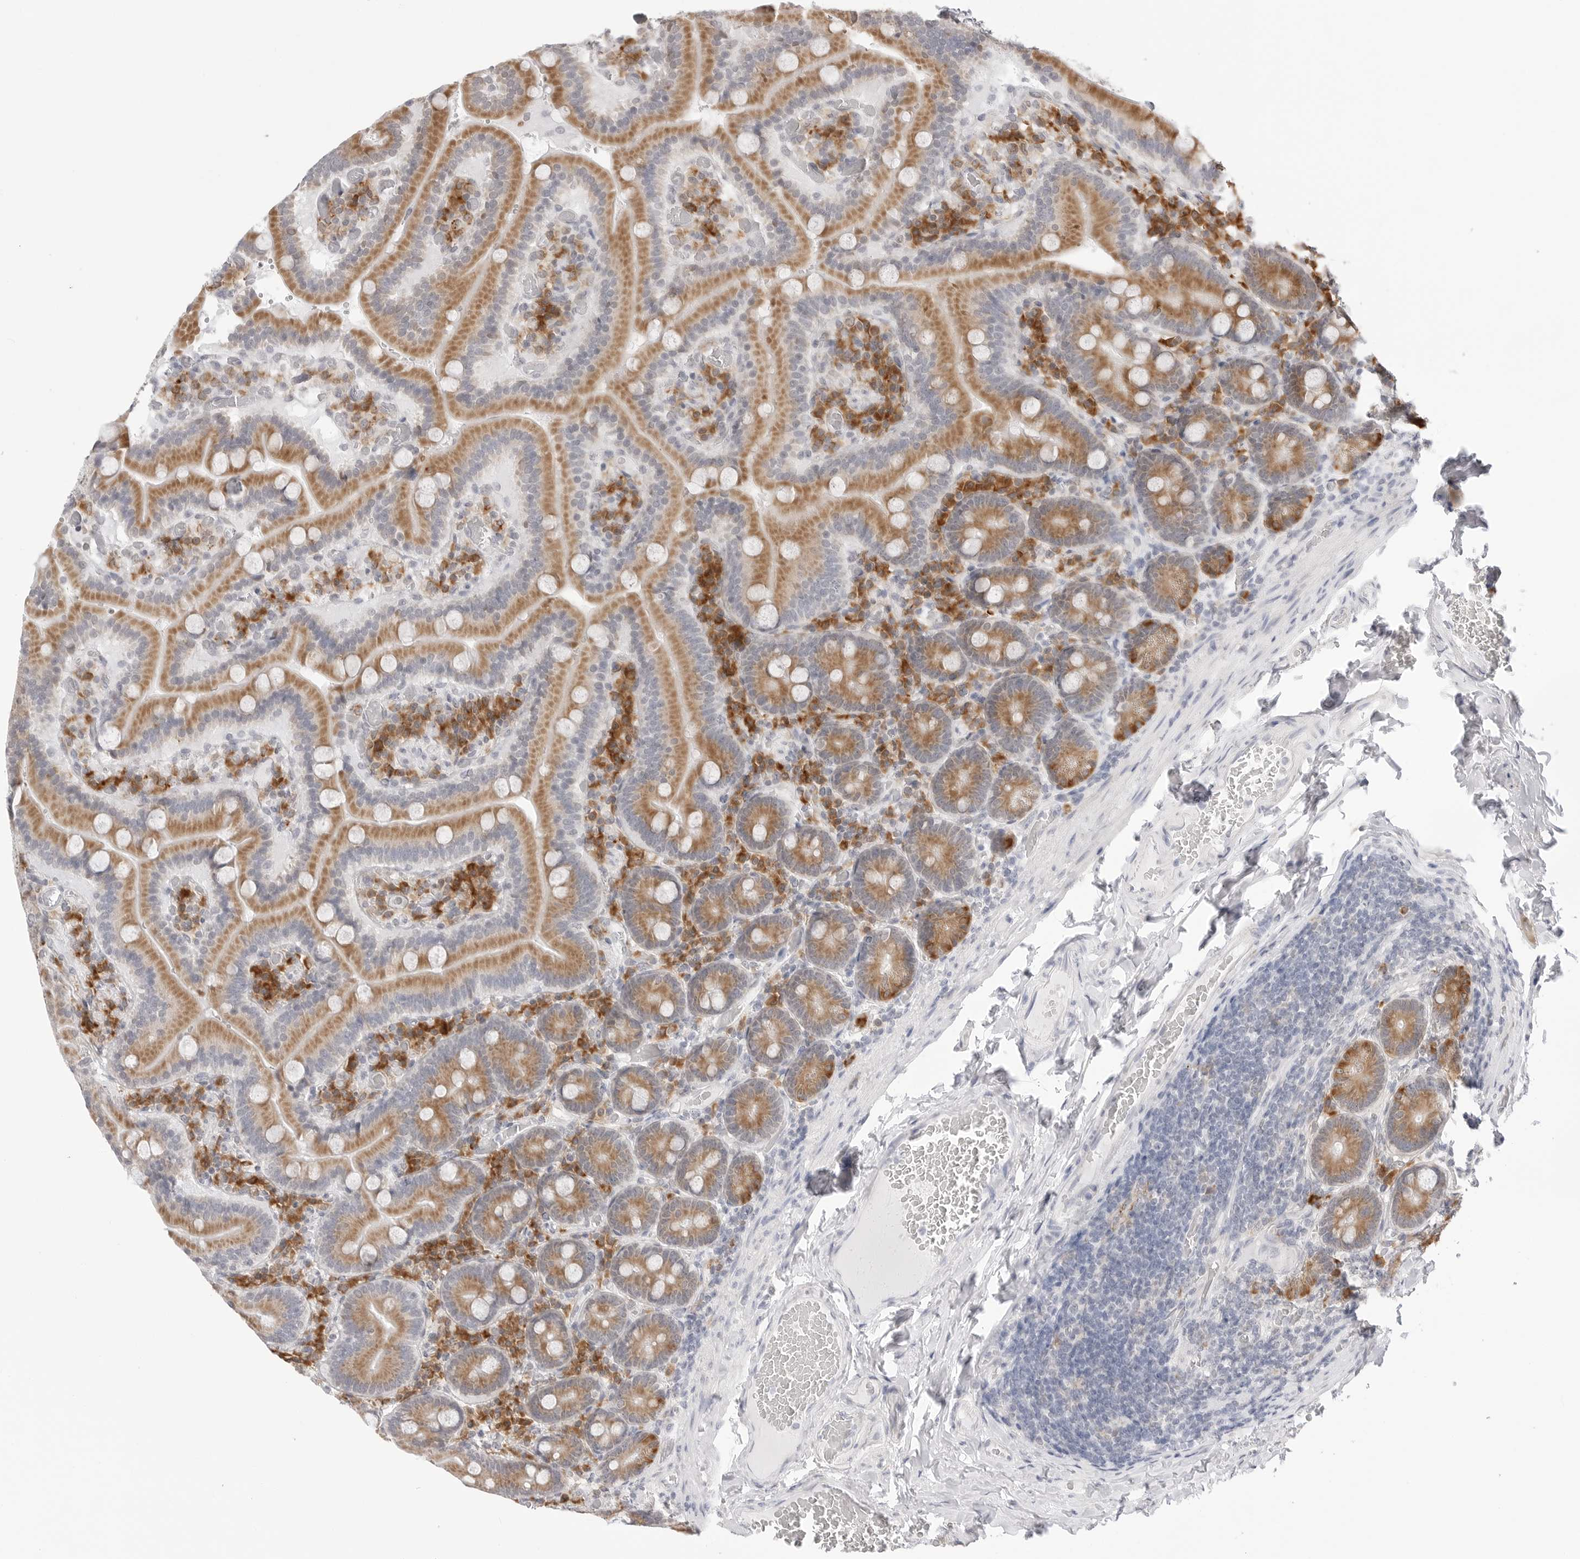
{"staining": {"intensity": "moderate", "quantity": ">75%", "location": "cytoplasmic/membranous"}, "tissue": "duodenum", "cell_type": "Glandular cells", "image_type": "normal", "snomed": [{"axis": "morphology", "description": "Normal tissue, NOS"}, {"axis": "topography", "description": "Duodenum"}], "caption": "Glandular cells show medium levels of moderate cytoplasmic/membranous positivity in about >75% of cells in normal human duodenum.", "gene": "RPN1", "patient": {"sex": "female", "age": 62}}